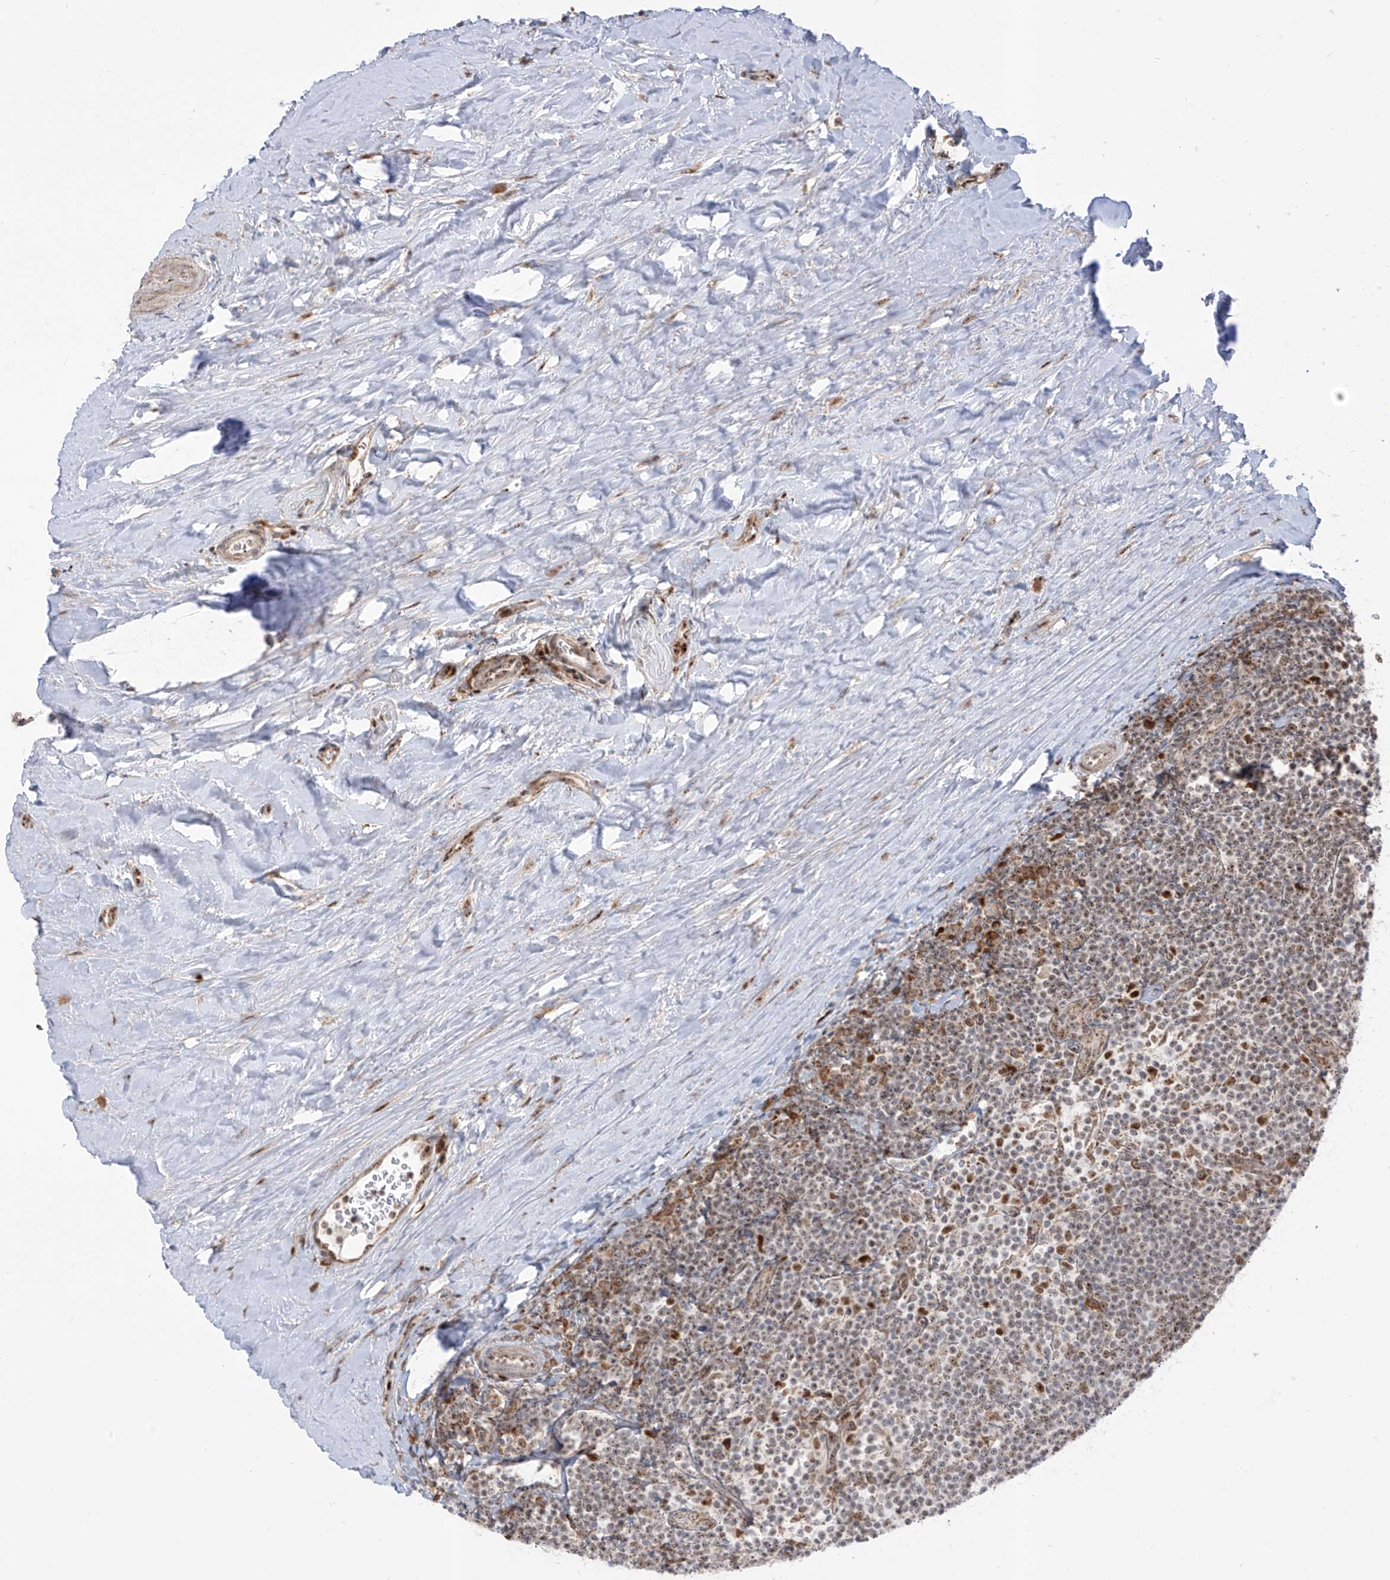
{"staining": {"intensity": "moderate", "quantity": "<25%", "location": "nuclear"}, "tissue": "tonsil", "cell_type": "Germinal center cells", "image_type": "normal", "snomed": [{"axis": "morphology", "description": "Normal tissue, NOS"}, {"axis": "topography", "description": "Tonsil"}], "caption": "Protein analysis of benign tonsil displays moderate nuclear staining in about <25% of germinal center cells.", "gene": "ZBTB8A", "patient": {"sex": "male", "age": 27}}